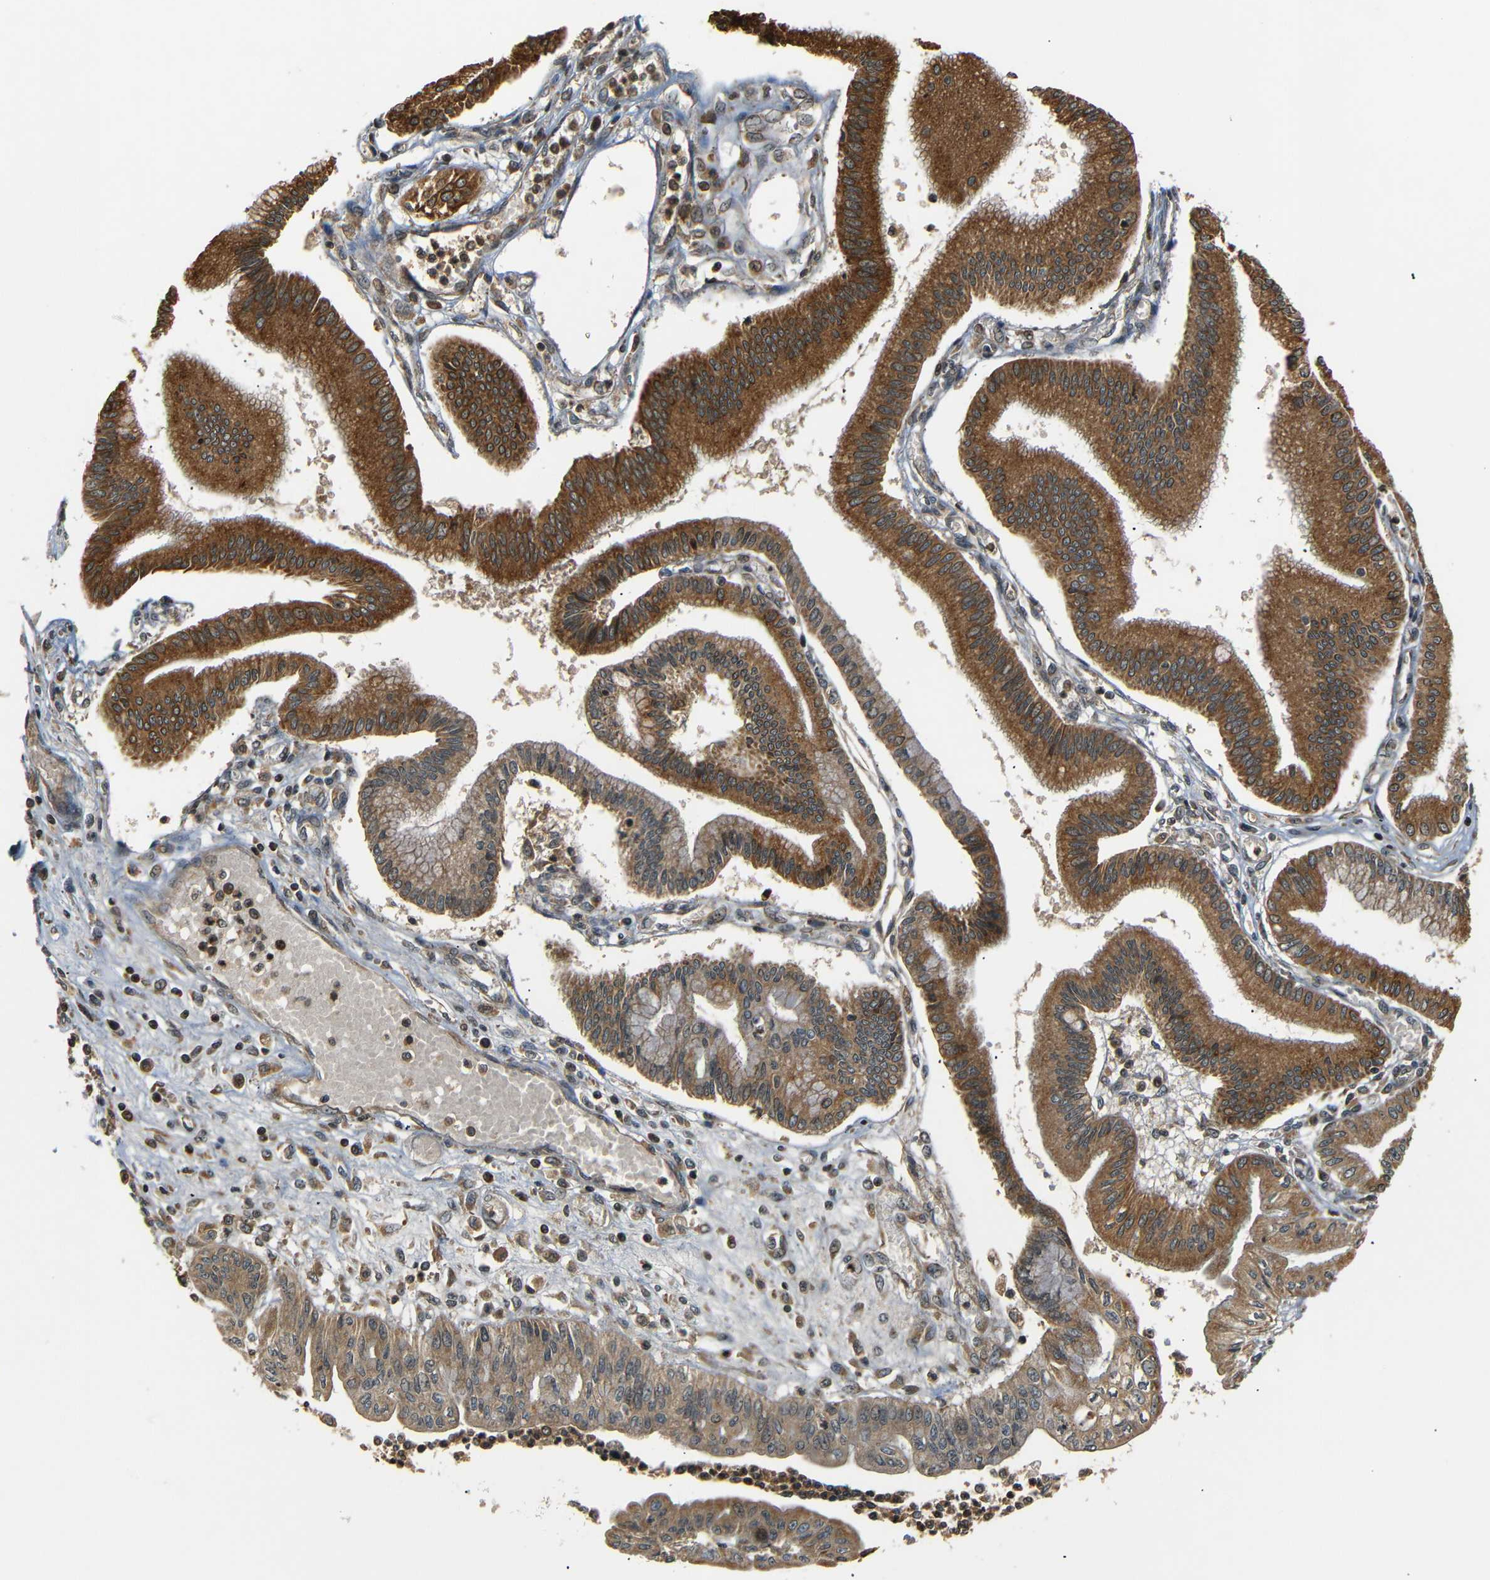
{"staining": {"intensity": "strong", "quantity": ">75%", "location": "cytoplasmic/membranous"}, "tissue": "pancreatic cancer", "cell_type": "Tumor cells", "image_type": "cancer", "snomed": [{"axis": "morphology", "description": "Adenocarcinoma, NOS"}, {"axis": "topography", "description": "Pancreas"}], "caption": "Immunohistochemical staining of pancreatic cancer demonstrates strong cytoplasmic/membranous protein positivity in approximately >75% of tumor cells.", "gene": "TANK", "patient": {"sex": "male", "age": 56}}